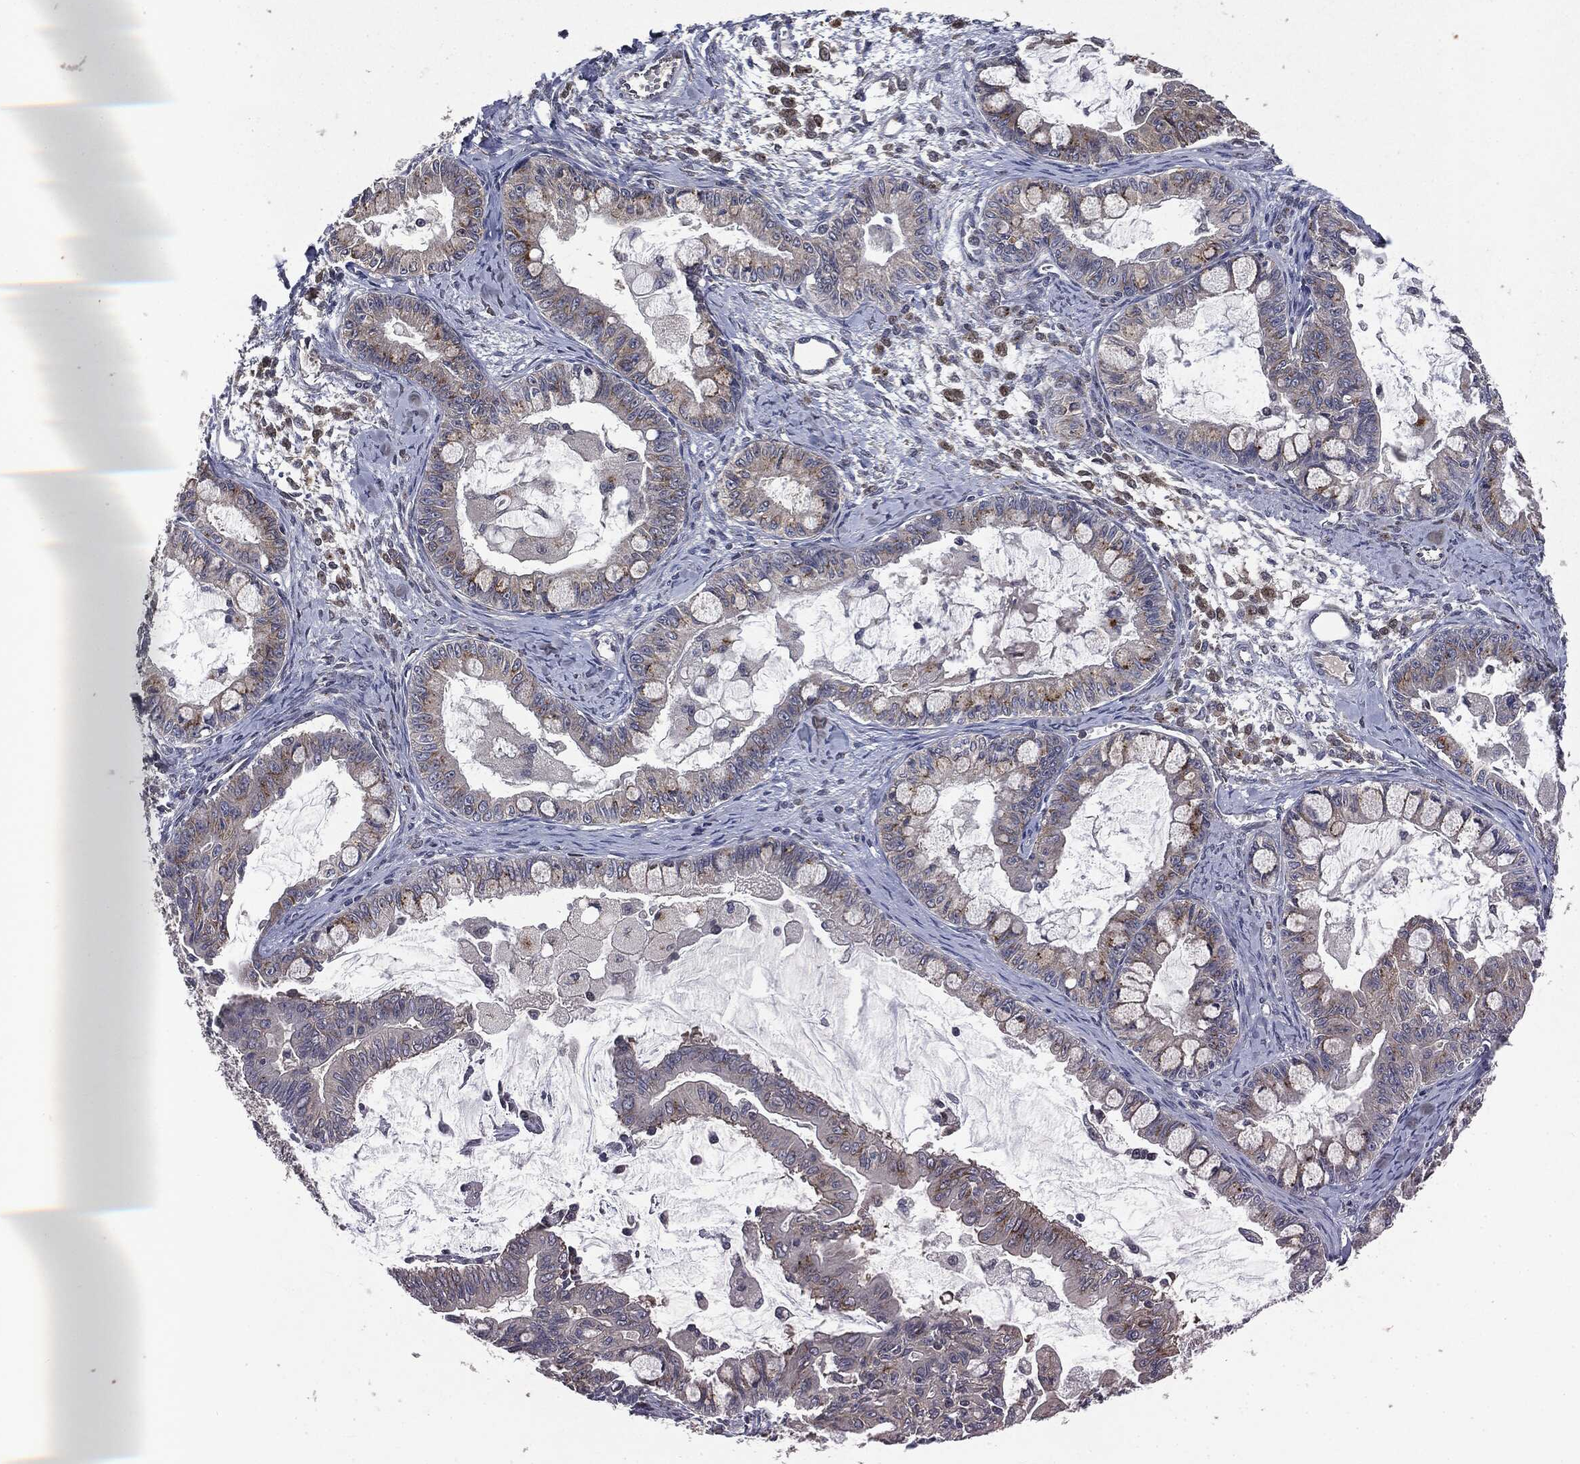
{"staining": {"intensity": "moderate", "quantity": "<25%", "location": "cytoplasmic/membranous"}, "tissue": "ovarian cancer", "cell_type": "Tumor cells", "image_type": "cancer", "snomed": [{"axis": "morphology", "description": "Cystadenocarcinoma, mucinous, NOS"}, {"axis": "topography", "description": "Ovary"}], "caption": "Brown immunohistochemical staining in human ovarian cancer displays moderate cytoplasmic/membranous expression in approximately <25% of tumor cells.", "gene": "PLPPR2", "patient": {"sex": "female", "age": 63}}